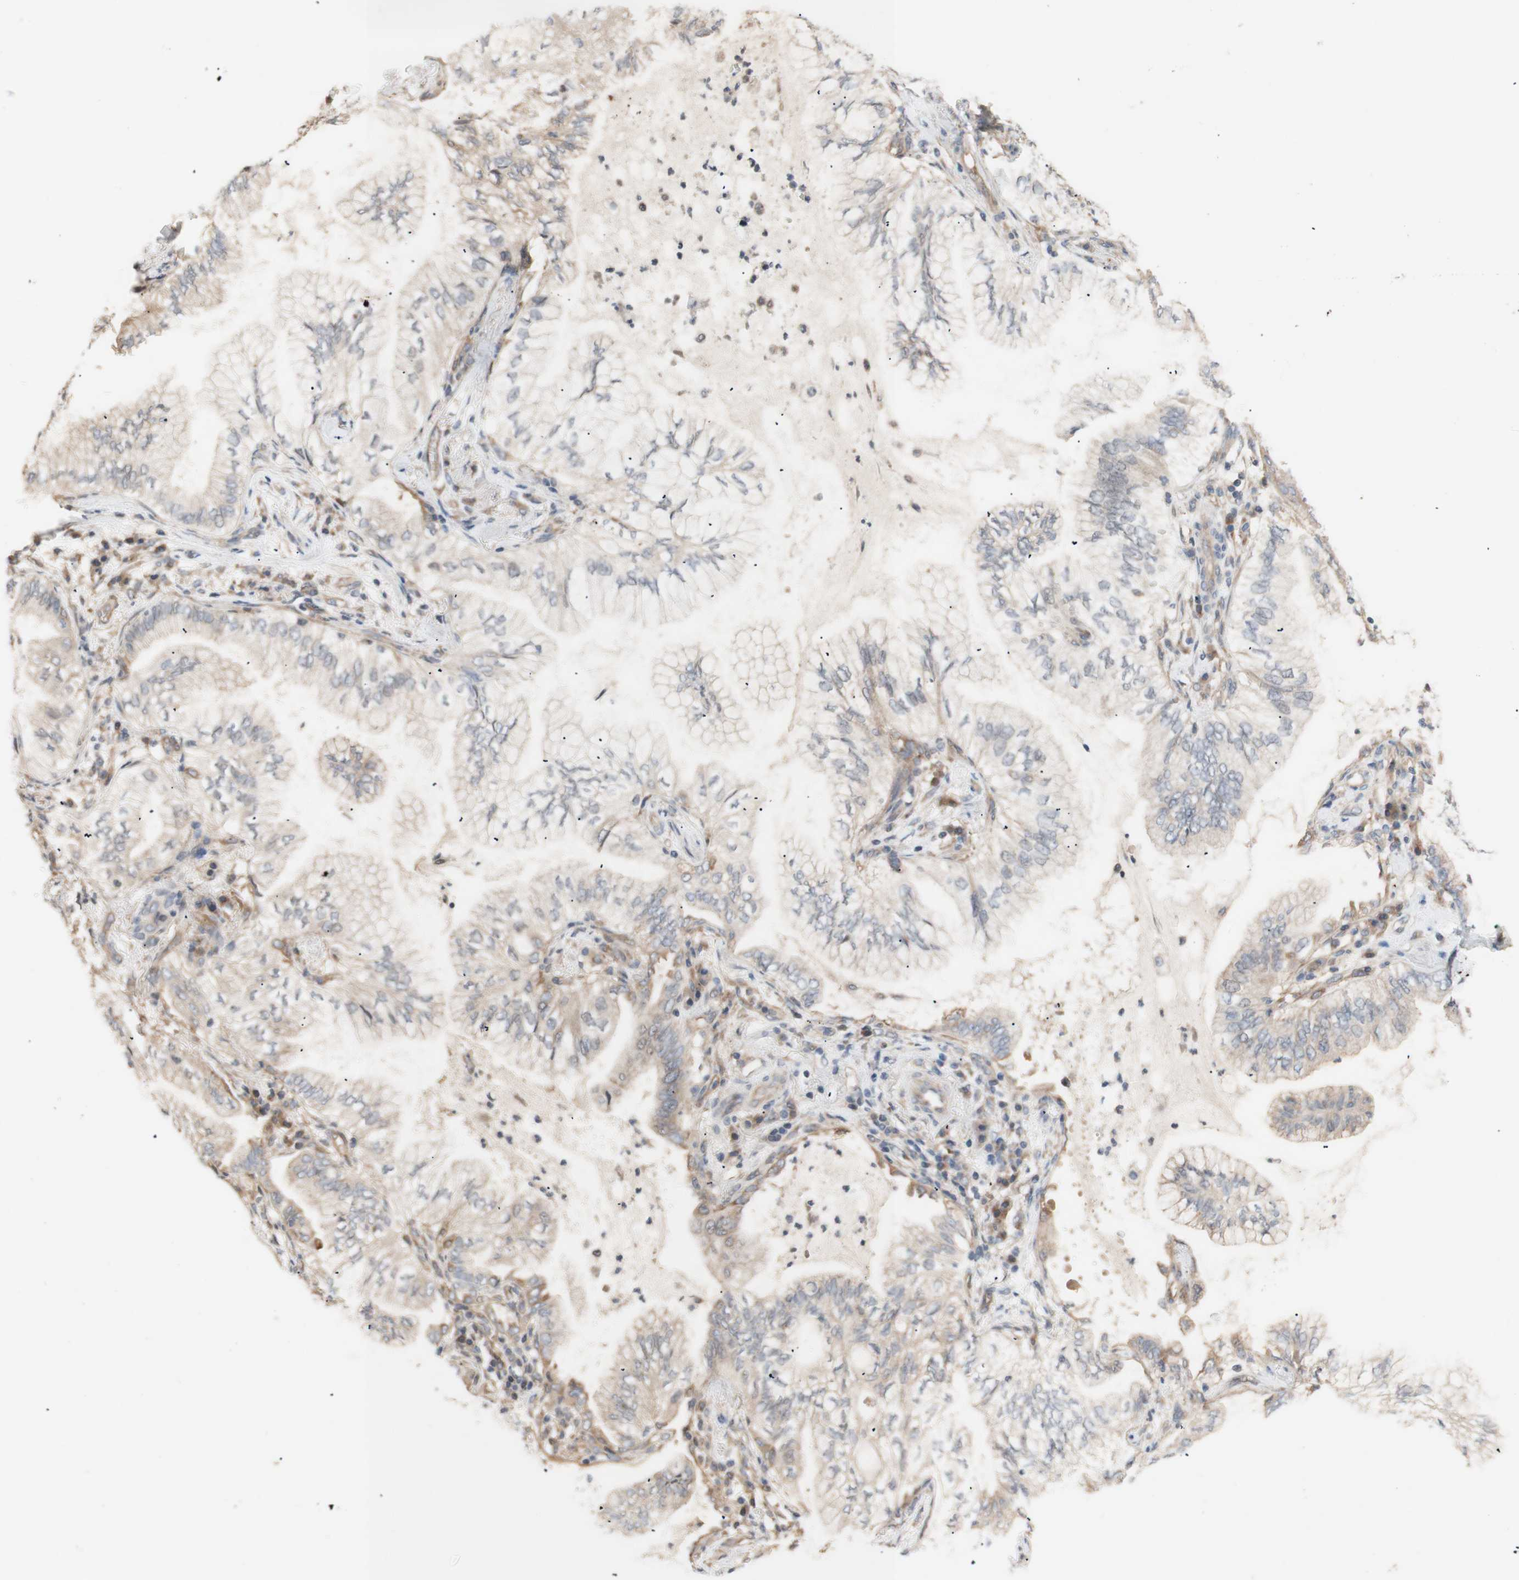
{"staining": {"intensity": "weak", "quantity": "<25%", "location": "cytoplasmic/membranous"}, "tissue": "lung cancer", "cell_type": "Tumor cells", "image_type": "cancer", "snomed": [{"axis": "morphology", "description": "Normal tissue, NOS"}, {"axis": "morphology", "description": "Adenocarcinoma, NOS"}, {"axis": "topography", "description": "Bronchus"}, {"axis": "topography", "description": "Lung"}], "caption": "Human lung cancer stained for a protein using immunohistochemistry (IHC) shows no expression in tumor cells.", "gene": "DYNLRB1", "patient": {"sex": "female", "age": 70}}